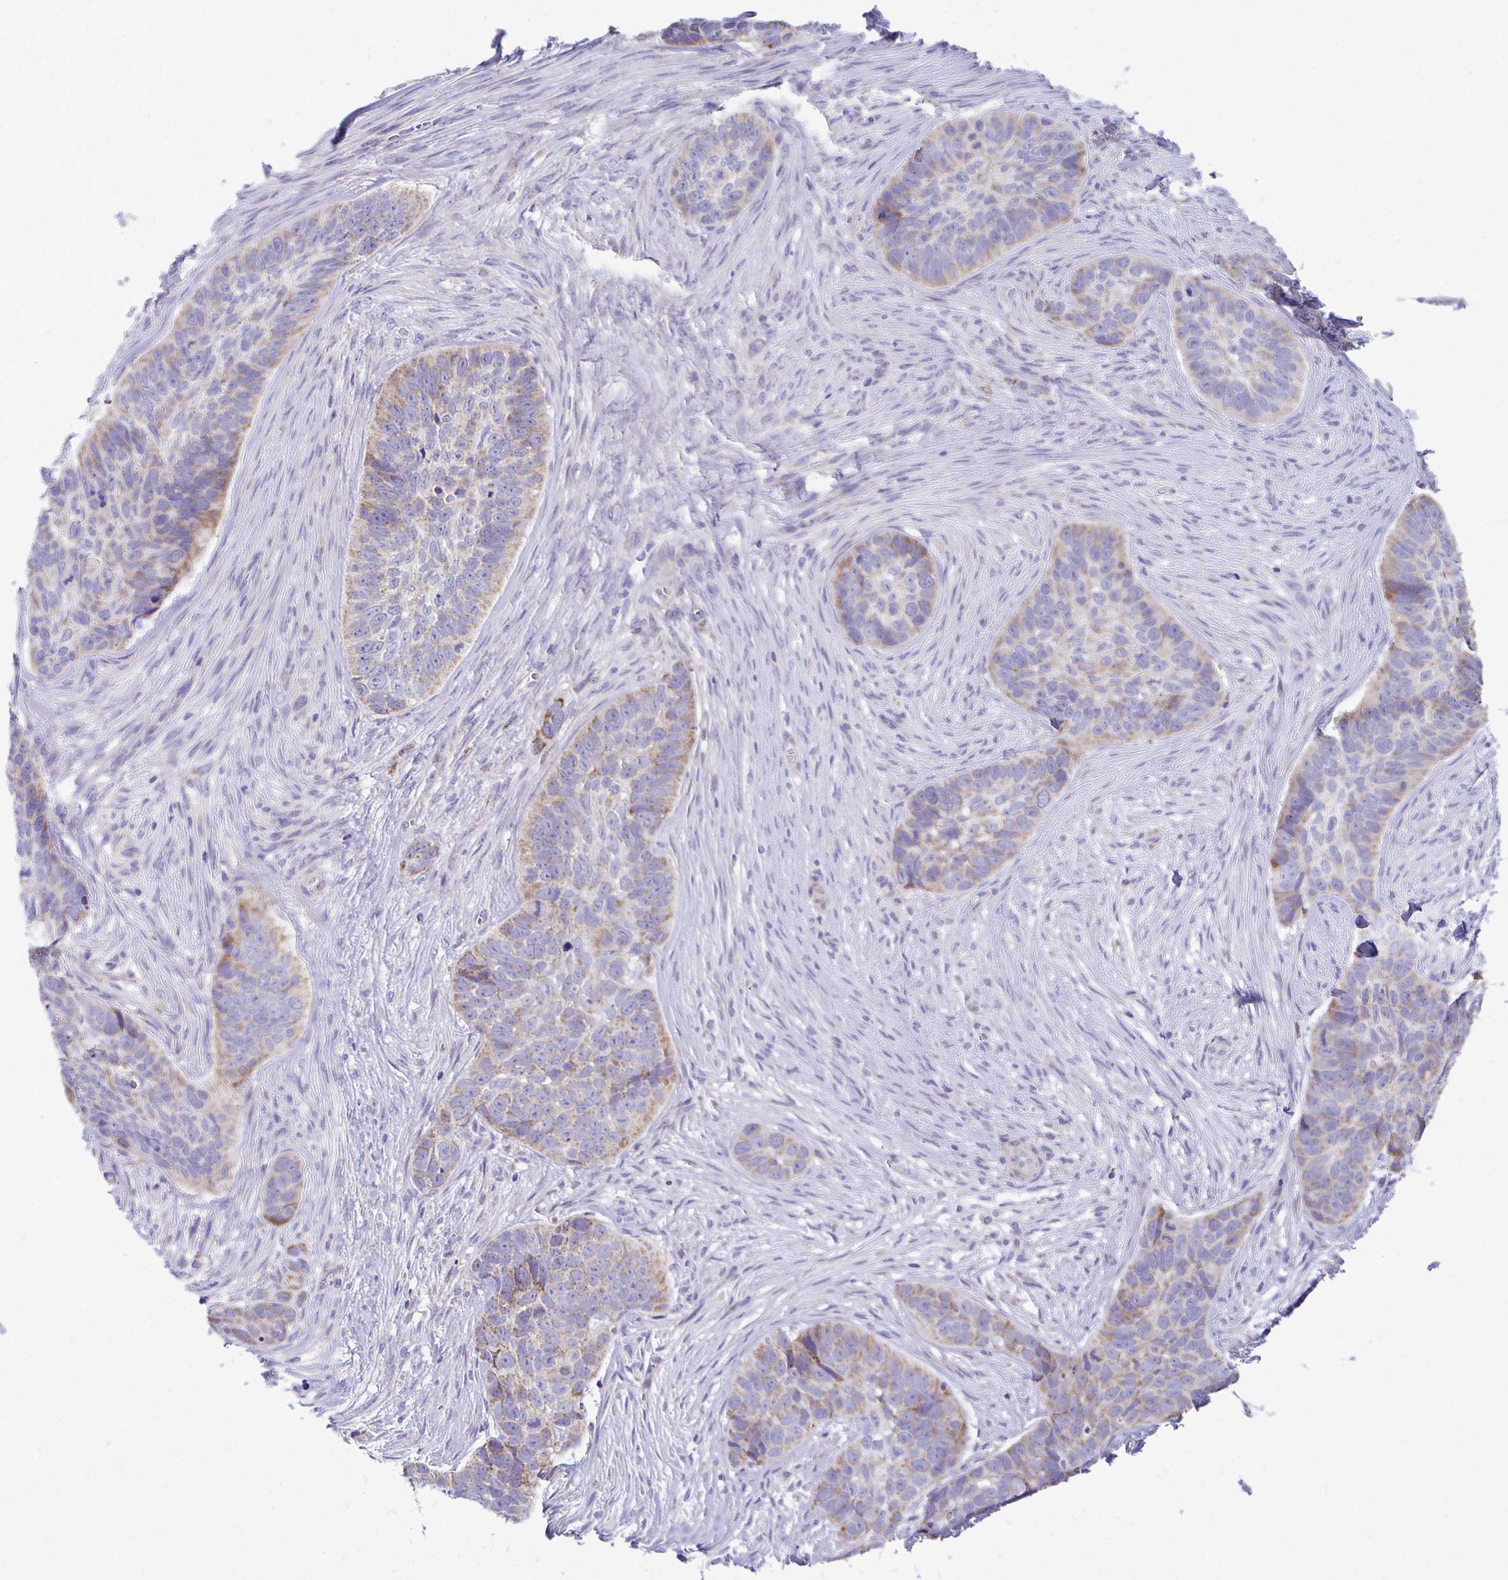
{"staining": {"intensity": "moderate", "quantity": "25%-75%", "location": "cytoplasmic/membranous"}, "tissue": "skin cancer", "cell_type": "Tumor cells", "image_type": "cancer", "snomed": [{"axis": "morphology", "description": "Basal cell carcinoma"}, {"axis": "topography", "description": "Skin"}], "caption": "Protein expression analysis of human basal cell carcinoma (skin) reveals moderate cytoplasmic/membranous staining in about 25%-75% of tumor cells.", "gene": "MRPL19", "patient": {"sex": "female", "age": 82}}